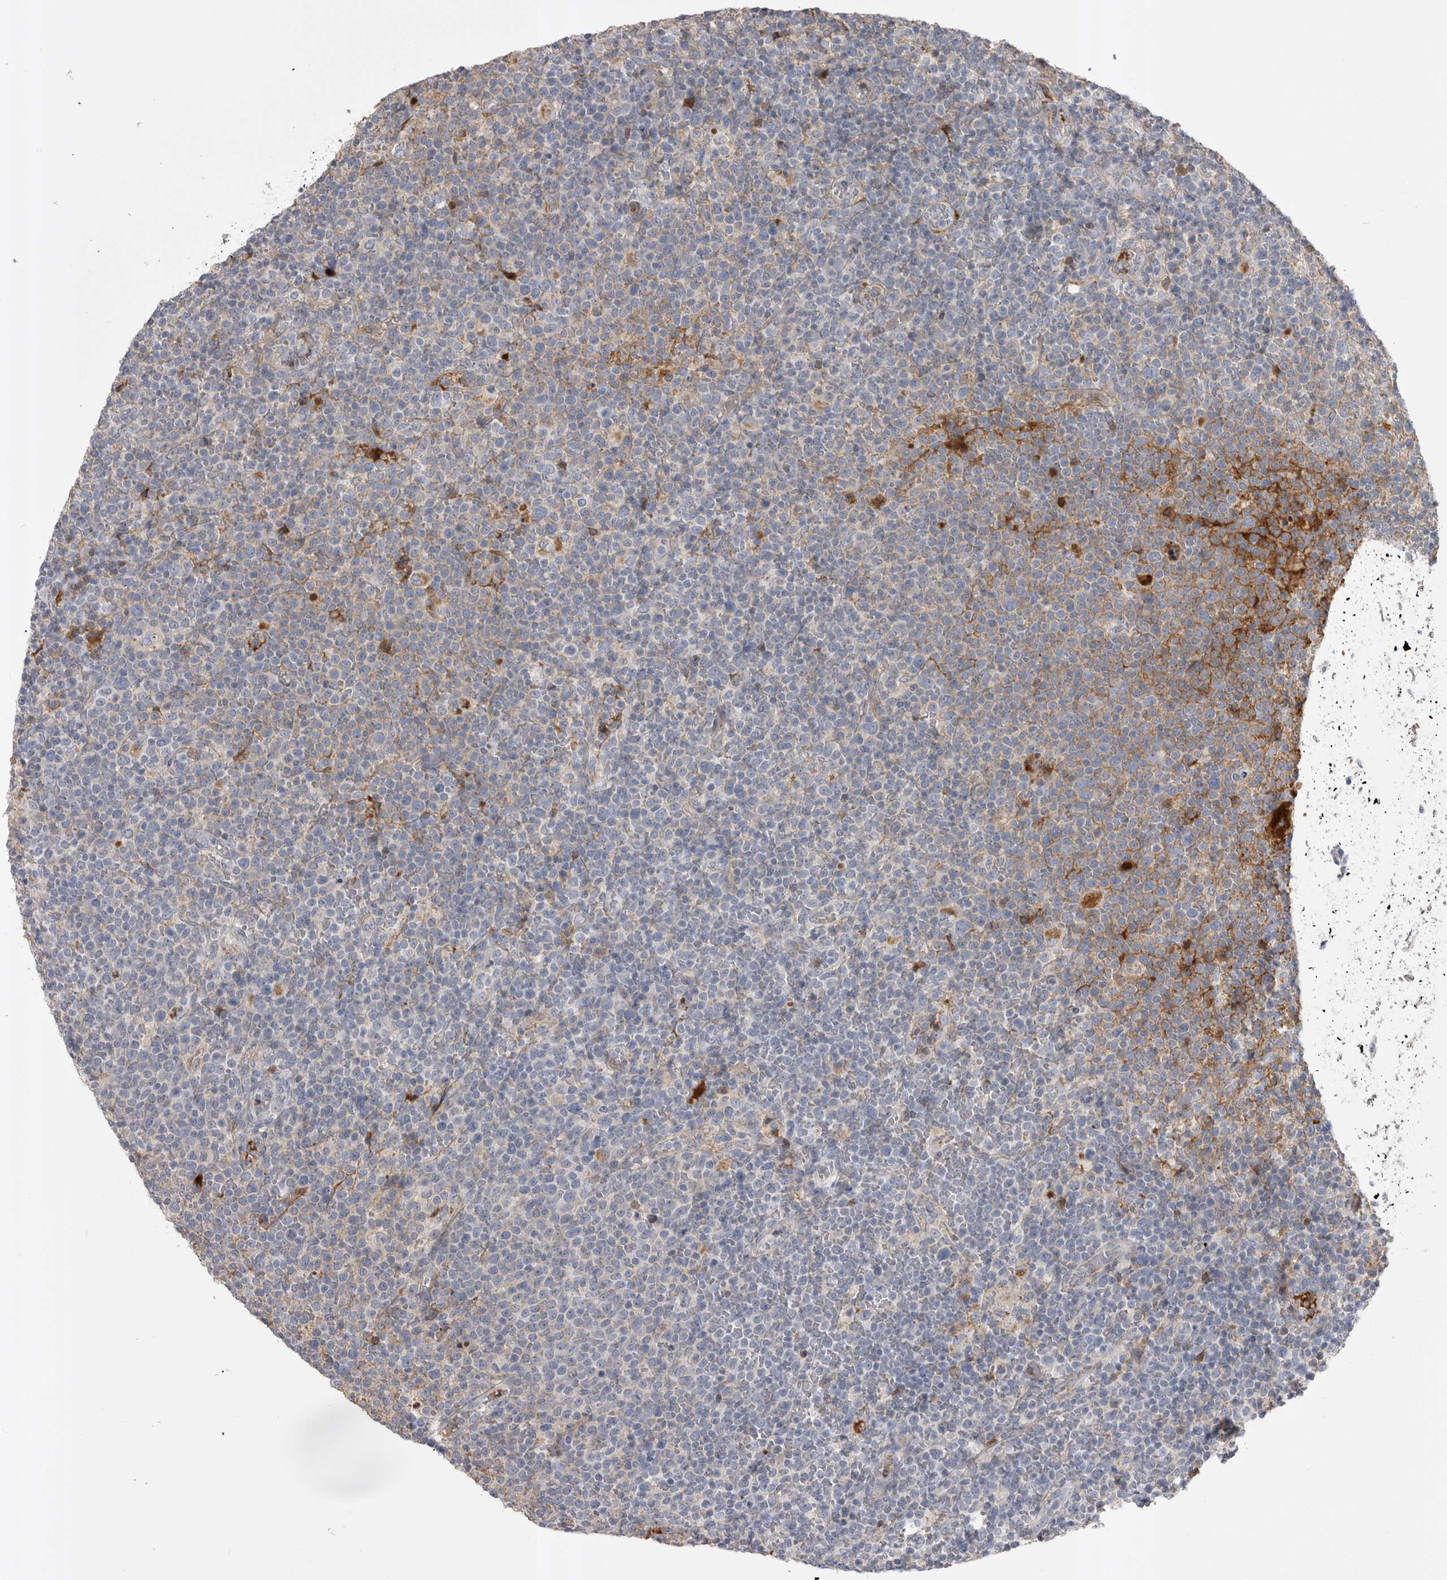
{"staining": {"intensity": "negative", "quantity": "none", "location": "none"}, "tissue": "lymphoma", "cell_type": "Tumor cells", "image_type": "cancer", "snomed": [{"axis": "morphology", "description": "Malignant lymphoma, non-Hodgkin's type, High grade"}, {"axis": "topography", "description": "Lymph node"}], "caption": "Immunohistochemical staining of high-grade malignant lymphoma, non-Hodgkin's type shows no significant staining in tumor cells. (DAB IHC with hematoxylin counter stain).", "gene": "AHSG", "patient": {"sex": "male", "age": 61}}